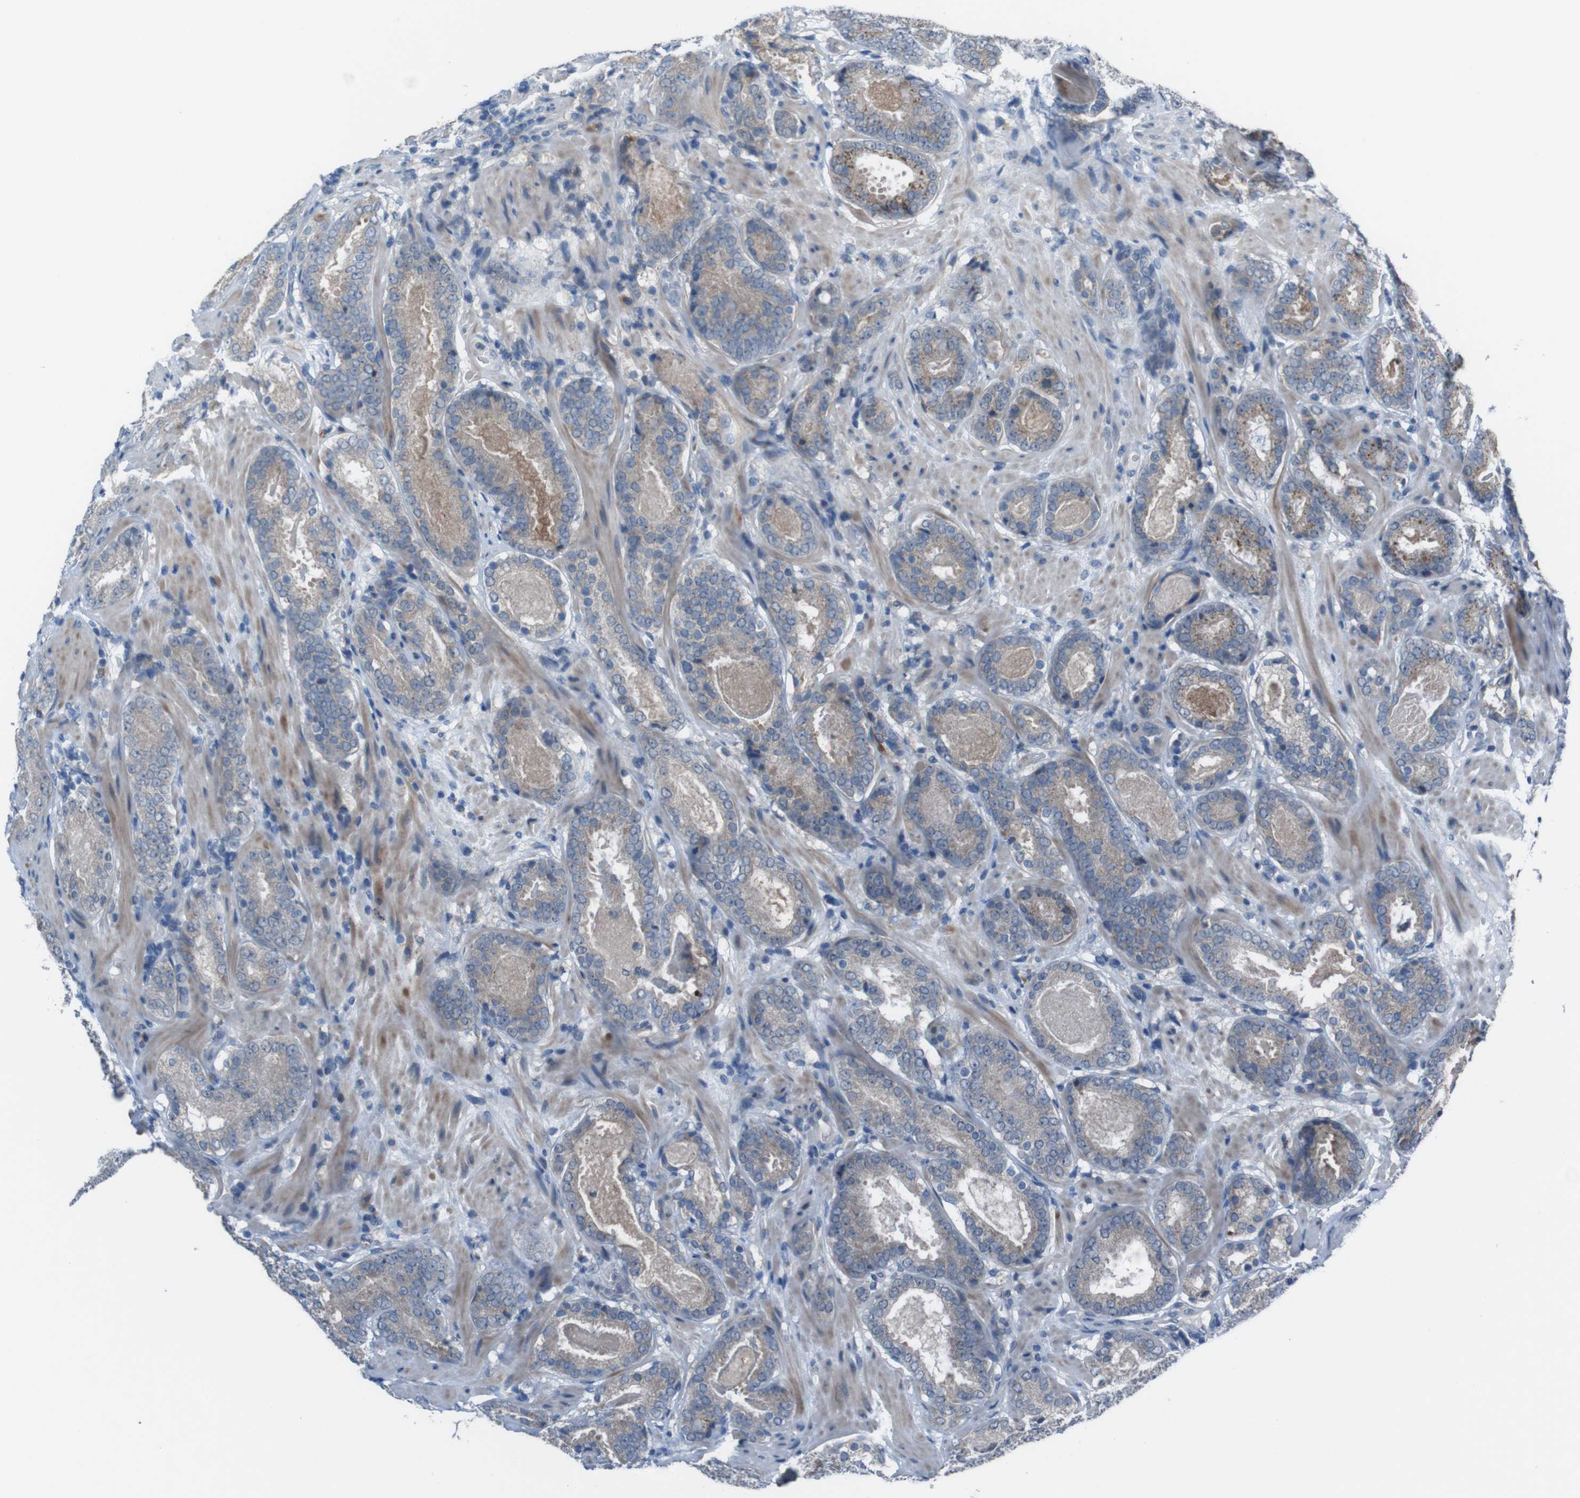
{"staining": {"intensity": "weak", "quantity": "25%-75%", "location": "cytoplasmic/membranous"}, "tissue": "prostate cancer", "cell_type": "Tumor cells", "image_type": "cancer", "snomed": [{"axis": "morphology", "description": "Adenocarcinoma, Low grade"}, {"axis": "topography", "description": "Prostate"}], "caption": "This image reveals IHC staining of prostate cancer, with low weak cytoplasmic/membranous staining in about 25%-75% of tumor cells.", "gene": "CDH22", "patient": {"sex": "male", "age": 69}}